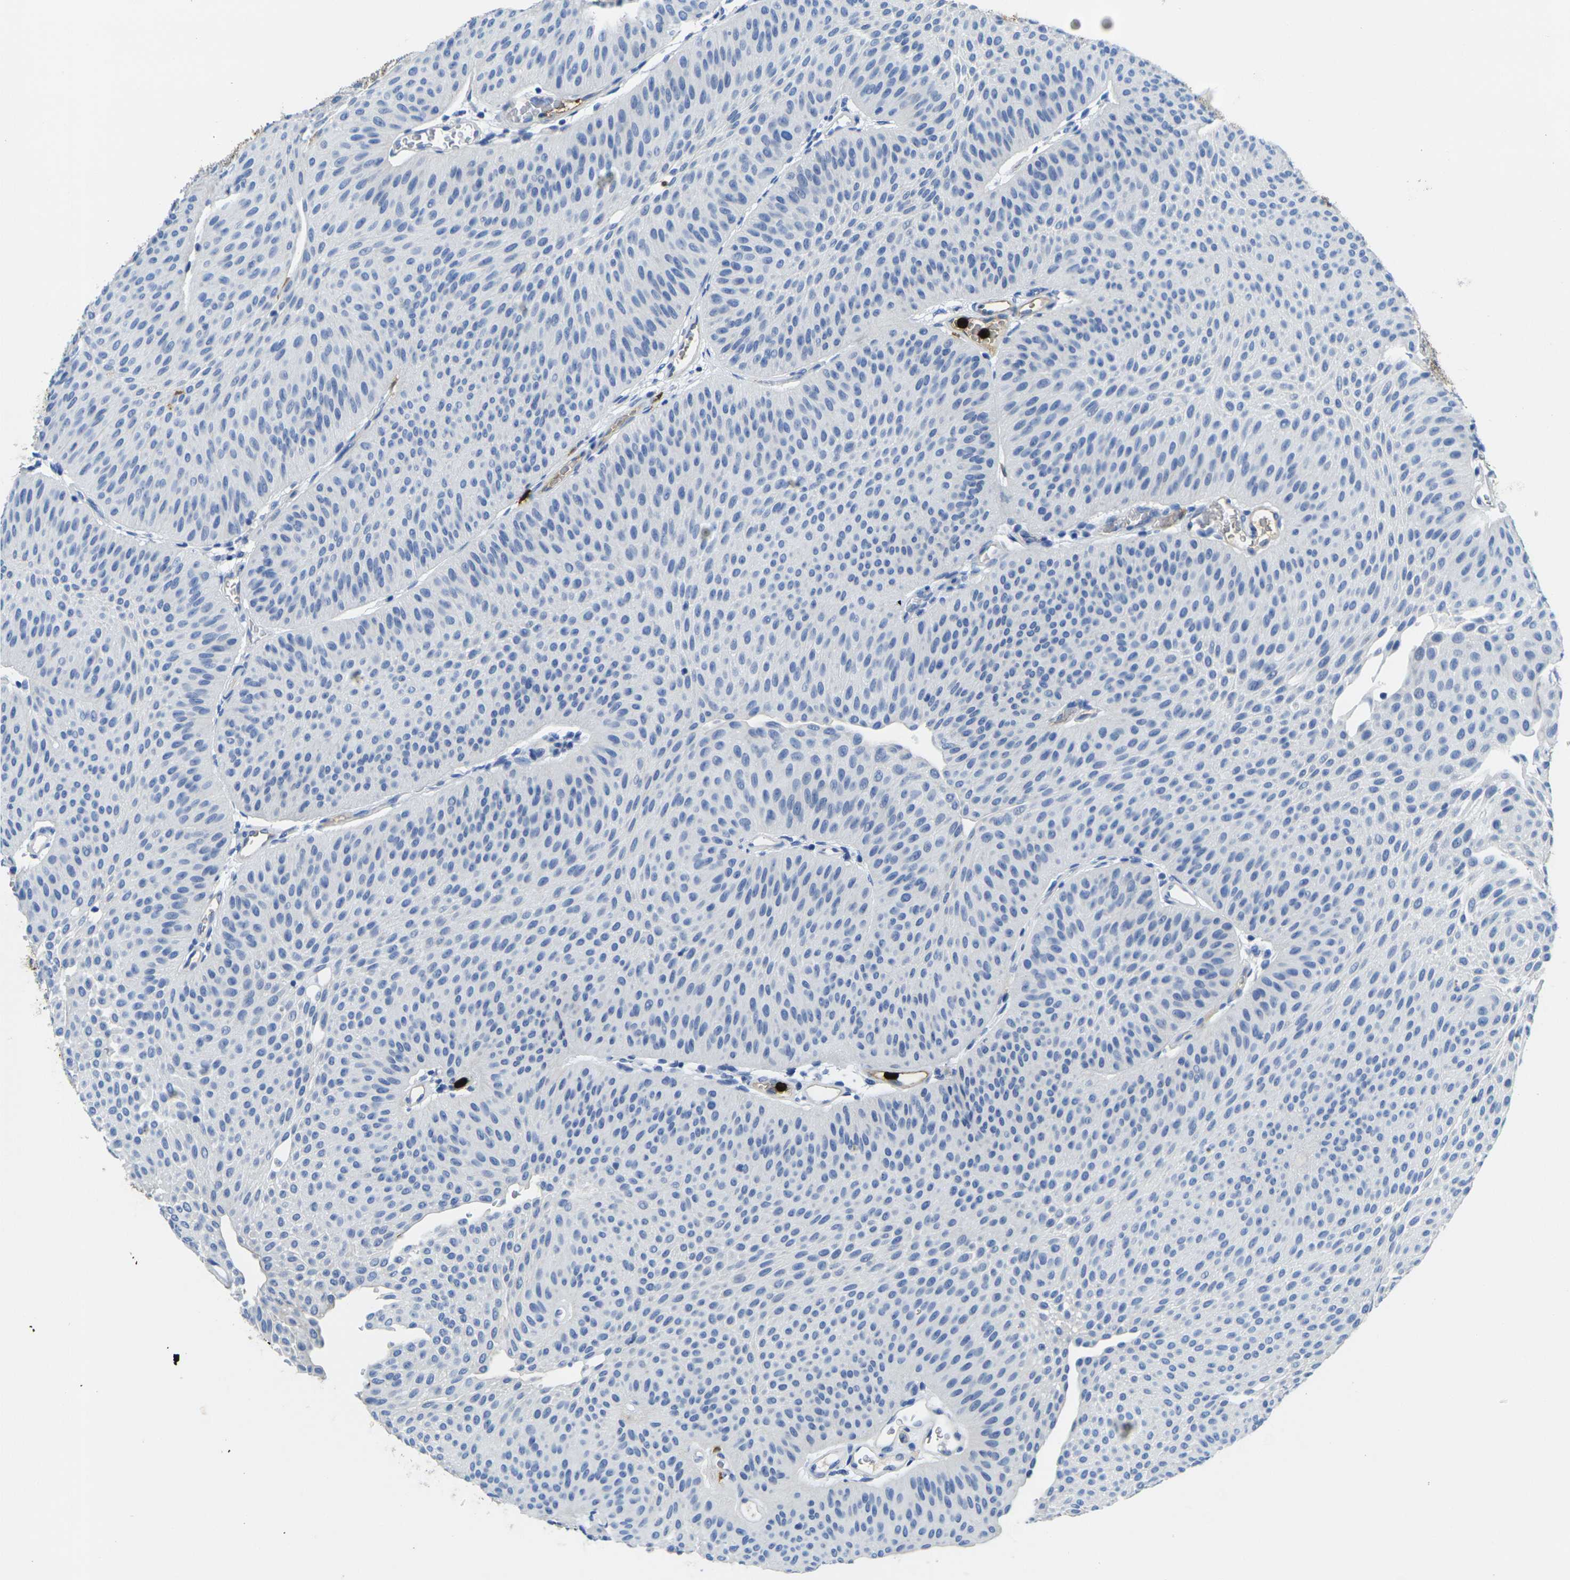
{"staining": {"intensity": "negative", "quantity": "none", "location": "none"}, "tissue": "urothelial cancer", "cell_type": "Tumor cells", "image_type": "cancer", "snomed": [{"axis": "morphology", "description": "Urothelial carcinoma, Low grade"}, {"axis": "topography", "description": "Urinary bladder"}], "caption": "This is a photomicrograph of immunohistochemistry staining of urothelial cancer, which shows no staining in tumor cells.", "gene": "S100A9", "patient": {"sex": "female", "age": 60}}